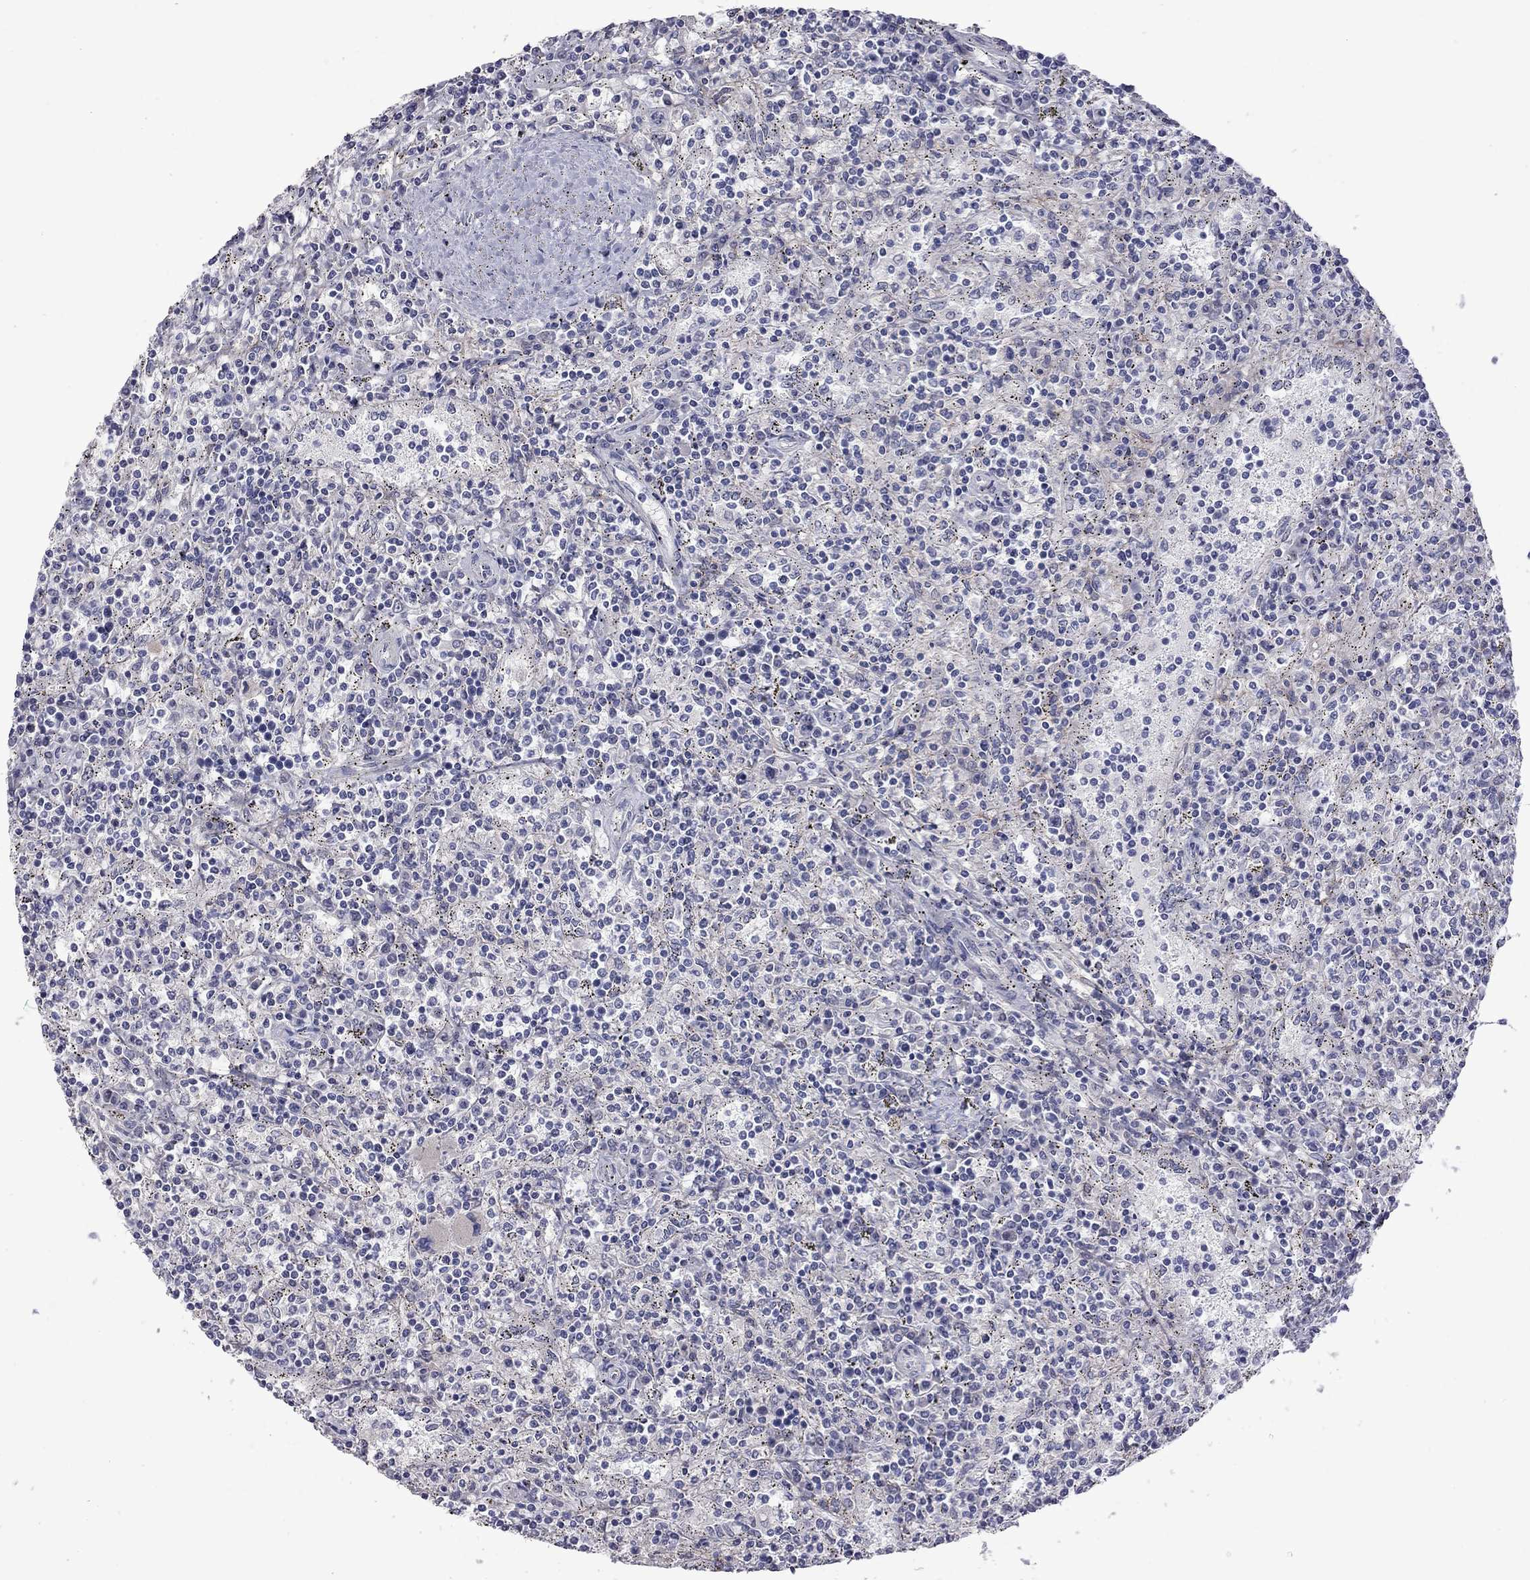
{"staining": {"intensity": "negative", "quantity": "none", "location": "none"}, "tissue": "lymphoma", "cell_type": "Tumor cells", "image_type": "cancer", "snomed": [{"axis": "morphology", "description": "Malignant lymphoma, non-Hodgkin's type, Low grade"}, {"axis": "topography", "description": "Spleen"}], "caption": "This is an IHC photomicrograph of human malignant lymphoma, non-Hodgkin's type (low-grade). There is no positivity in tumor cells.", "gene": "GSG1L", "patient": {"sex": "male", "age": 62}}